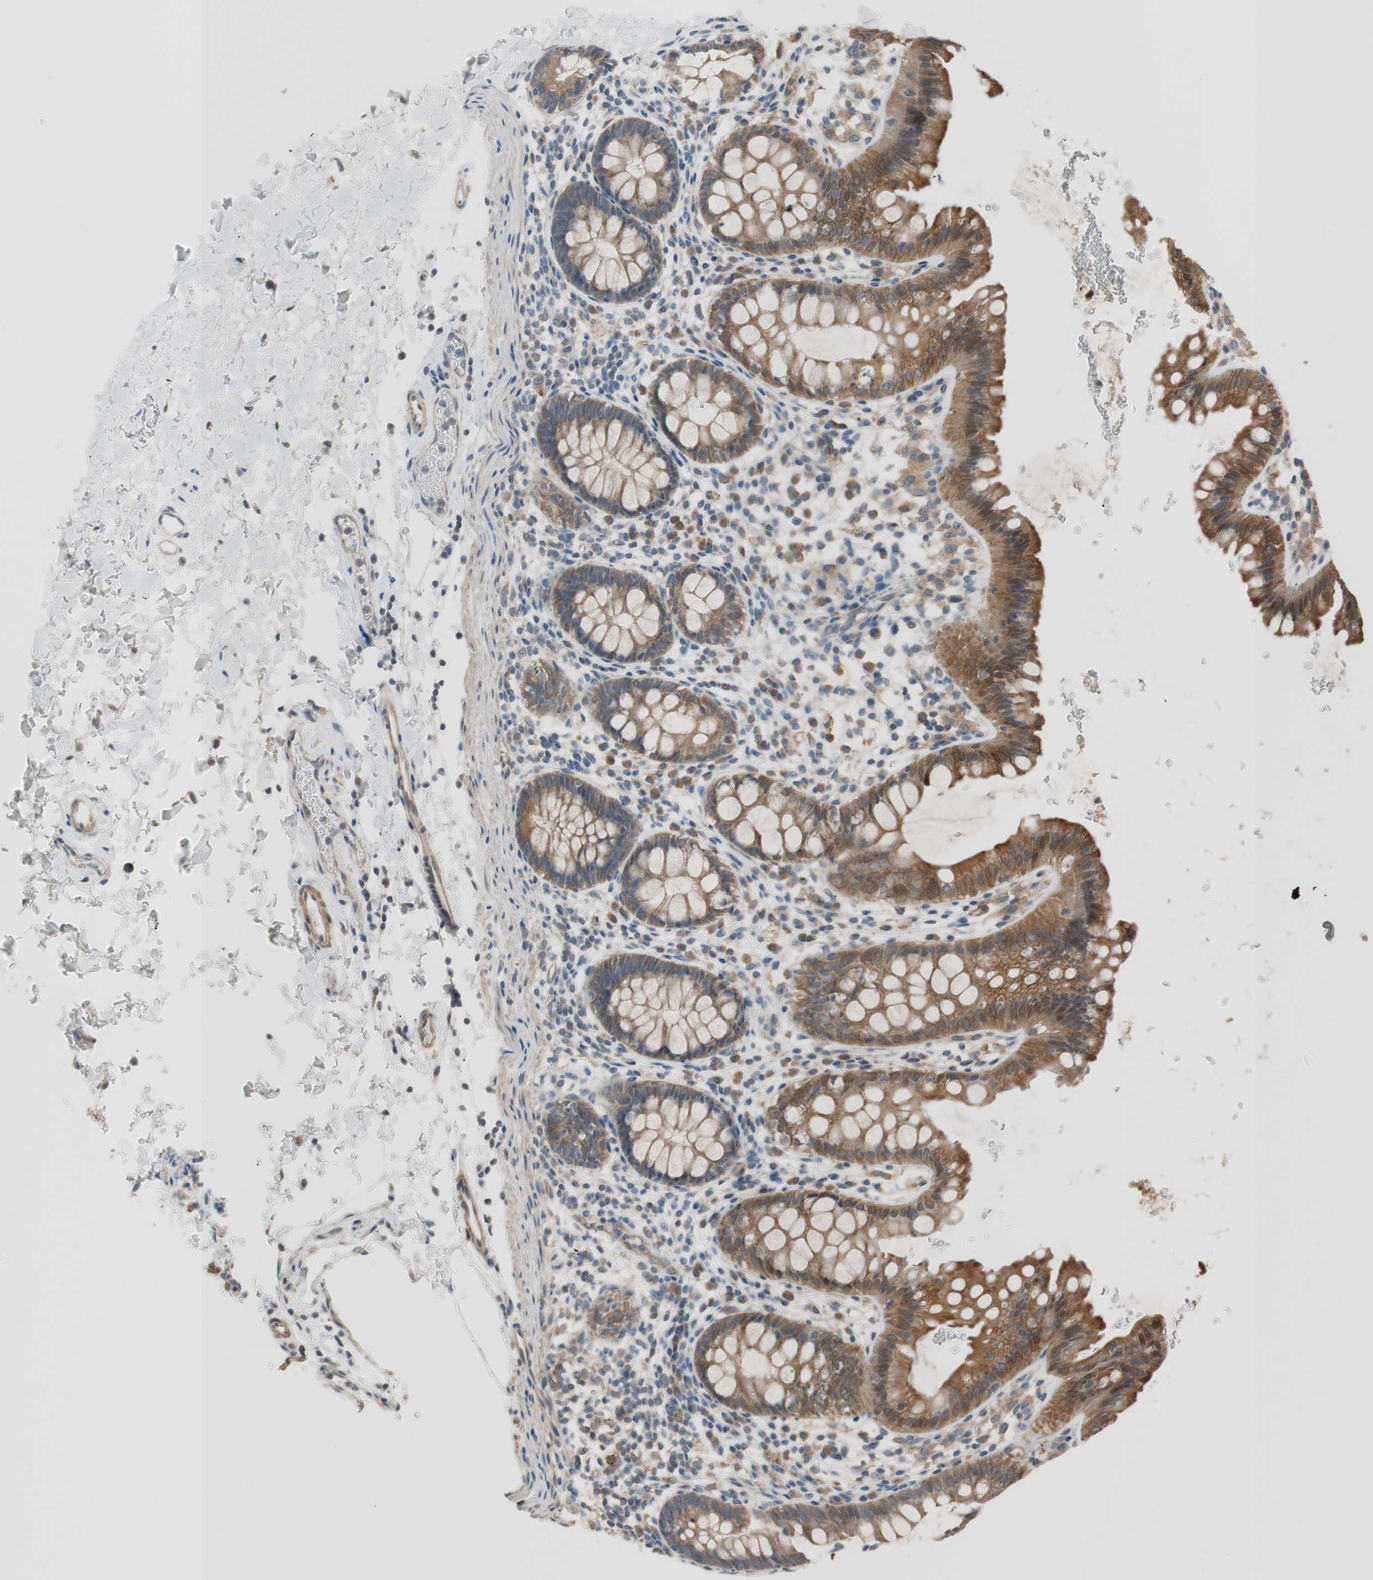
{"staining": {"intensity": "strong", "quantity": ">75%", "location": "cytoplasmic/membranous"}, "tissue": "rectum", "cell_type": "Glandular cells", "image_type": "normal", "snomed": [{"axis": "morphology", "description": "Normal tissue, NOS"}, {"axis": "topography", "description": "Rectum"}], "caption": "IHC of benign rectum demonstrates high levels of strong cytoplasmic/membranous positivity in about >75% of glandular cells.", "gene": "FADS2", "patient": {"sex": "female", "age": 24}}